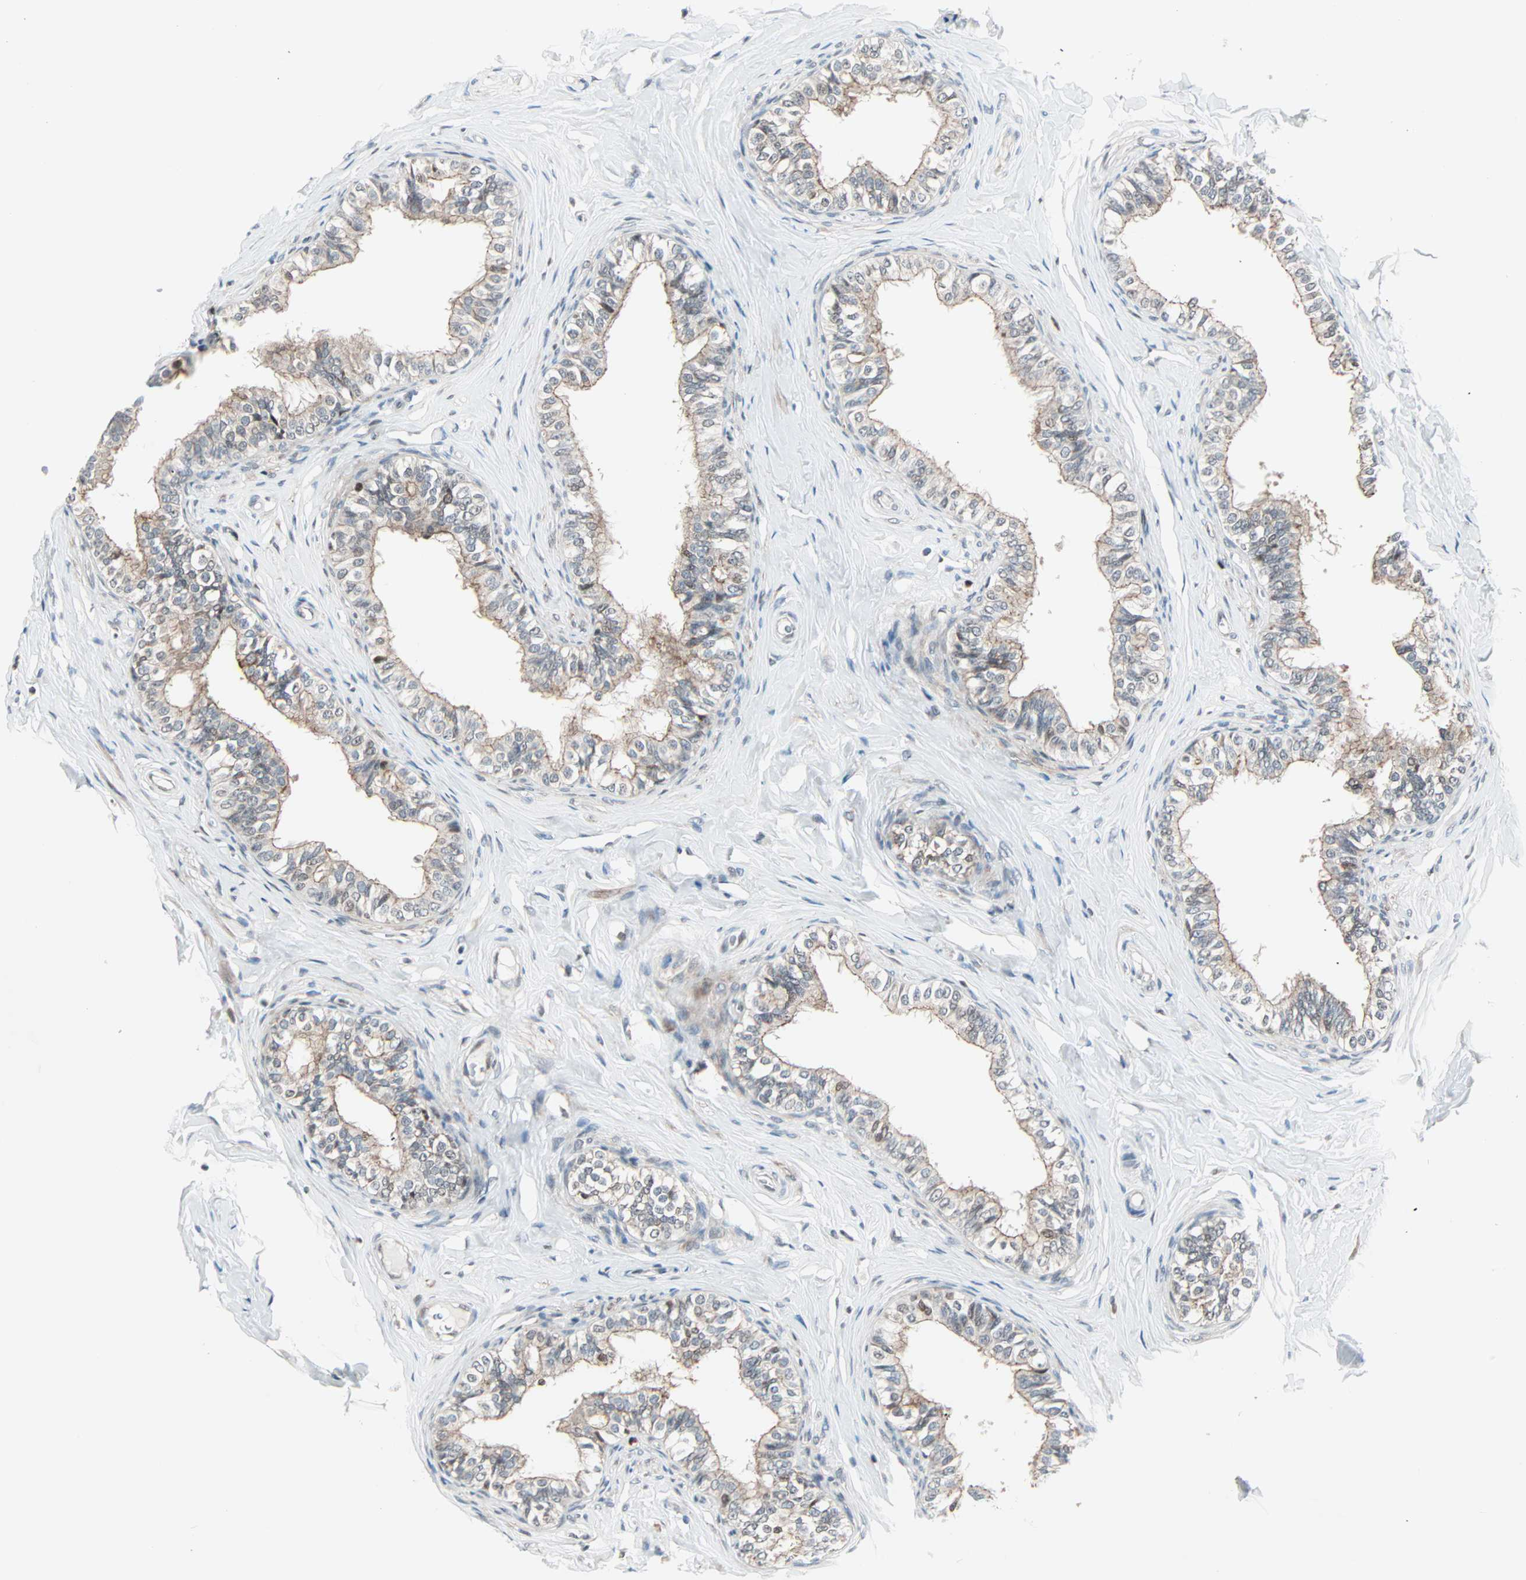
{"staining": {"intensity": "moderate", "quantity": "25%-75%", "location": "cytoplasmic/membranous"}, "tissue": "epididymis", "cell_type": "Glandular cells", "image_type": "normal", "snomed": [{"axis": "morphology", "description": "Normal tissue, NOS"}, {"axis": "topography", "description": "Soft tissue"}, {"axis": "topography", "description": "Epididymis"}], "caption": "Human epididymis stained with a brown dye shows moderate cytoplasmic/membranous positive expression in about 25%-75% of glandular cells.", "gene": "CBX4", "patient": {"sex": "male", "age": 26}}